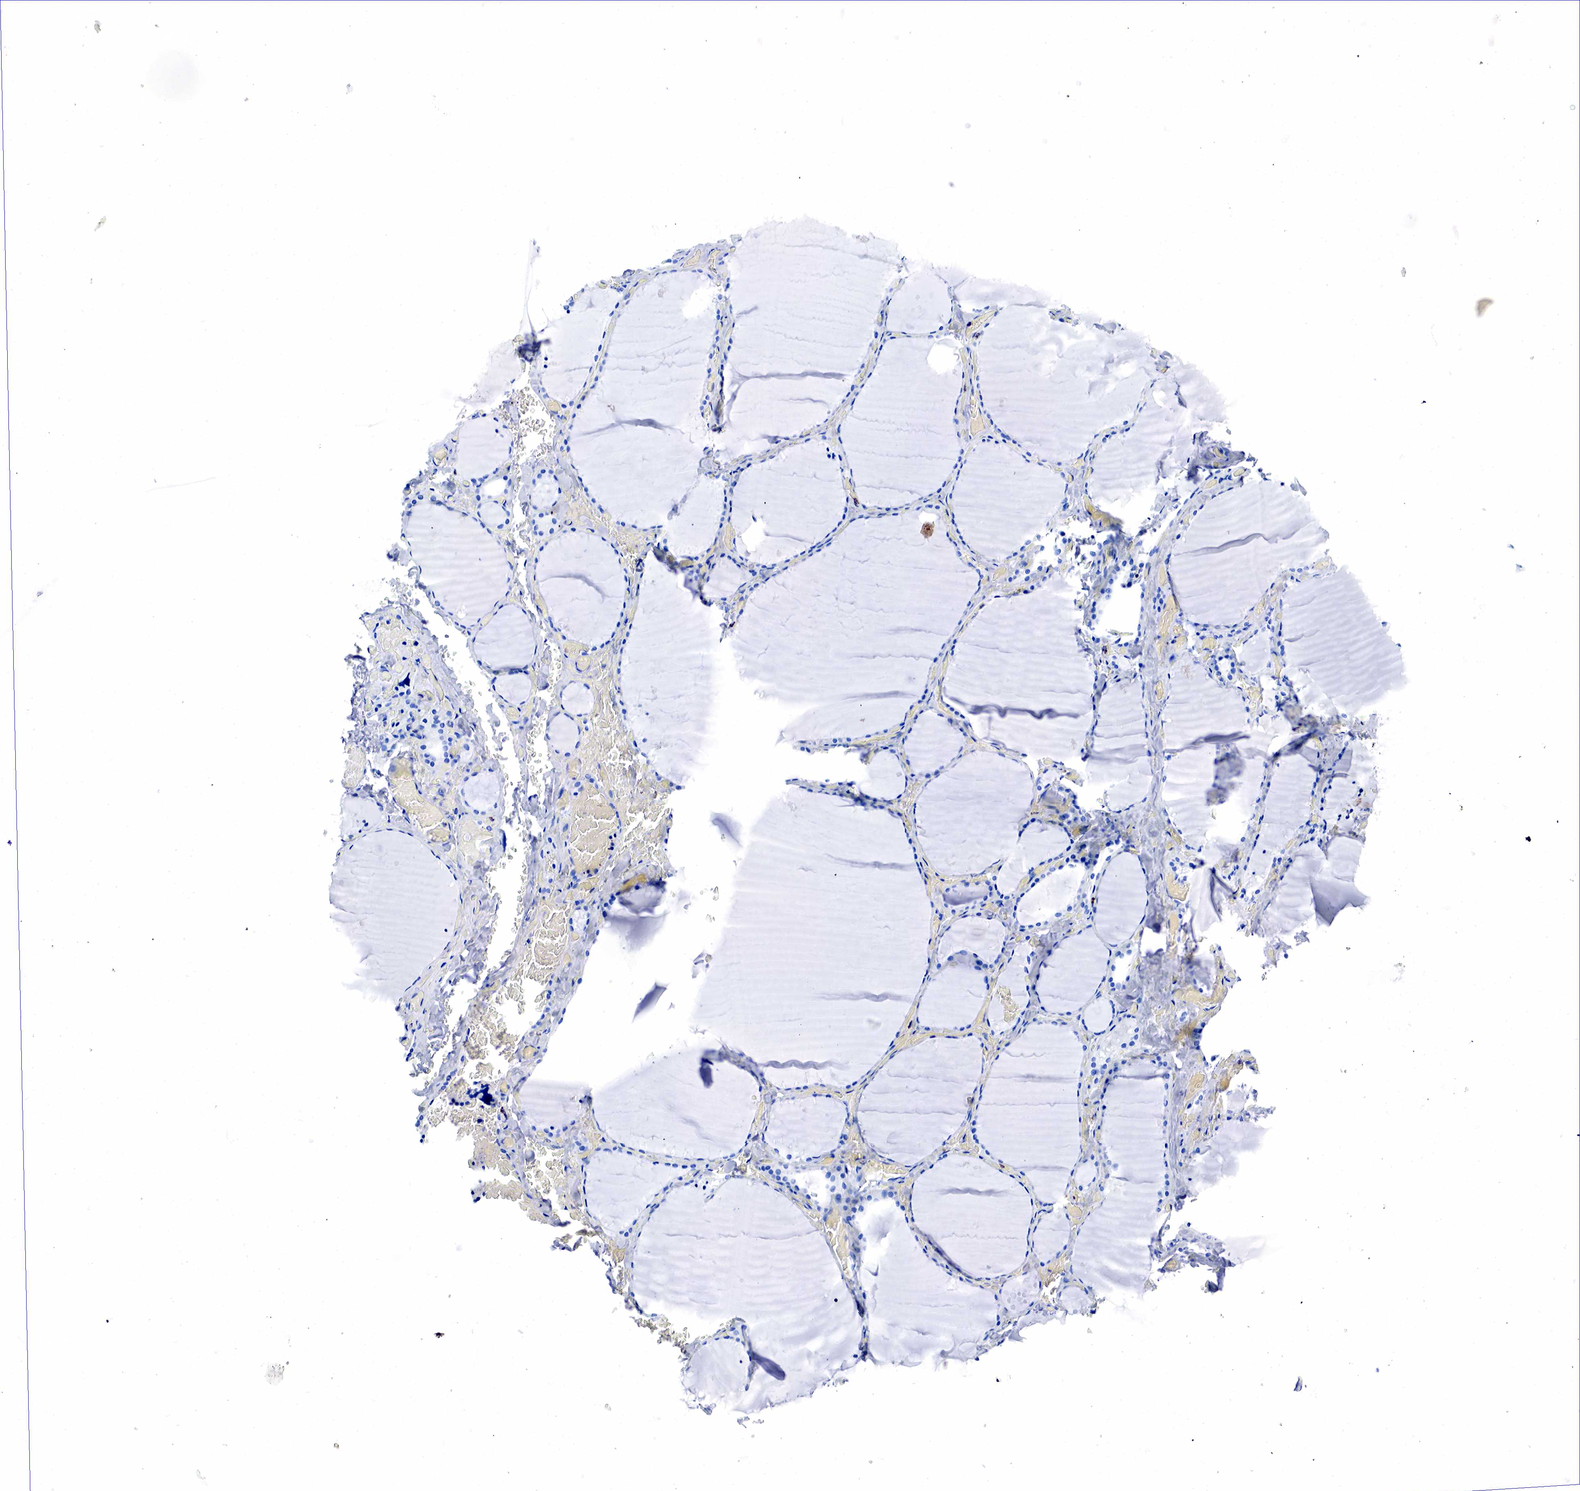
{"staining": {"intensity": "negative", "quantity": "none", "location": "none"}, "tissue": "thyroid gland", "cell_type": "Glandular cells", "image_type": "normal", "snomed": [{"axis": "morphology", "description": "Normal tissue, NOS"}, {"axis": "topography", "description": "Thyroid gland"}], "caption": "Glandular cells show no significant protein staining in unremarkable thyroid gland. (Immunohistochemistry, brightfield microscopy, high magnification).", "gene": "CD68", "patient": {"sex": "male", "age": 34}}